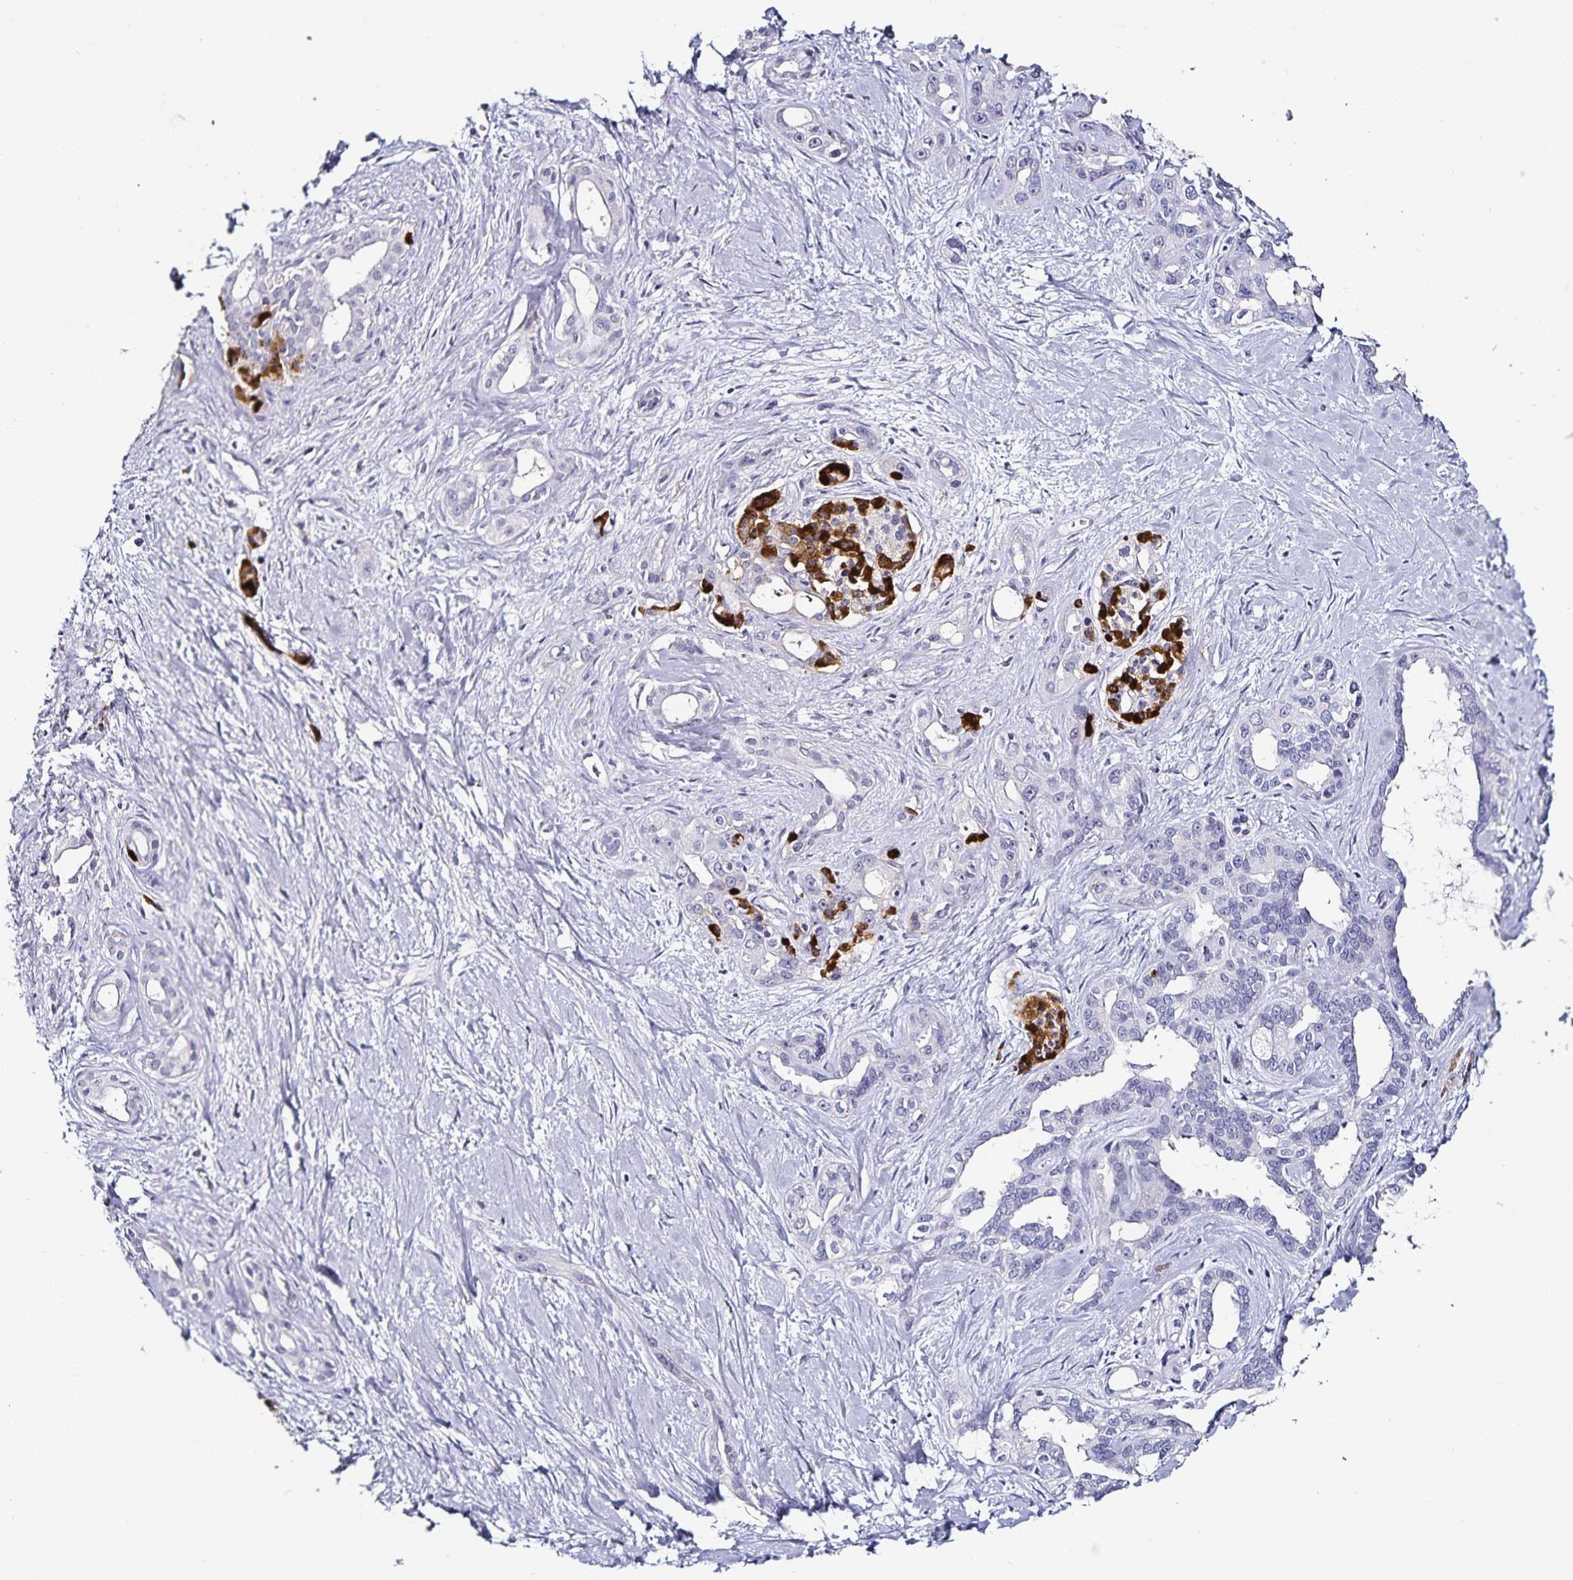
{"staining": {"intensity": "negative", "quantity": "none", "location": "none"}, "tissue": "pancreatic cancer", "cell_type": "Tumor cells", "image_type": "cancer", "snomed": [{"axis": "morphology", "description": "Adenocarcinoma, NOS"}, {"axis": "topography", "description": "Pancreas"}], "caption": "The immunohistochemistry micrograph has no significant positivity in tumor cells of pancreatic cancer tissue.", "gene": "TTR", "patient": {"sex": "female", "age": 50}}